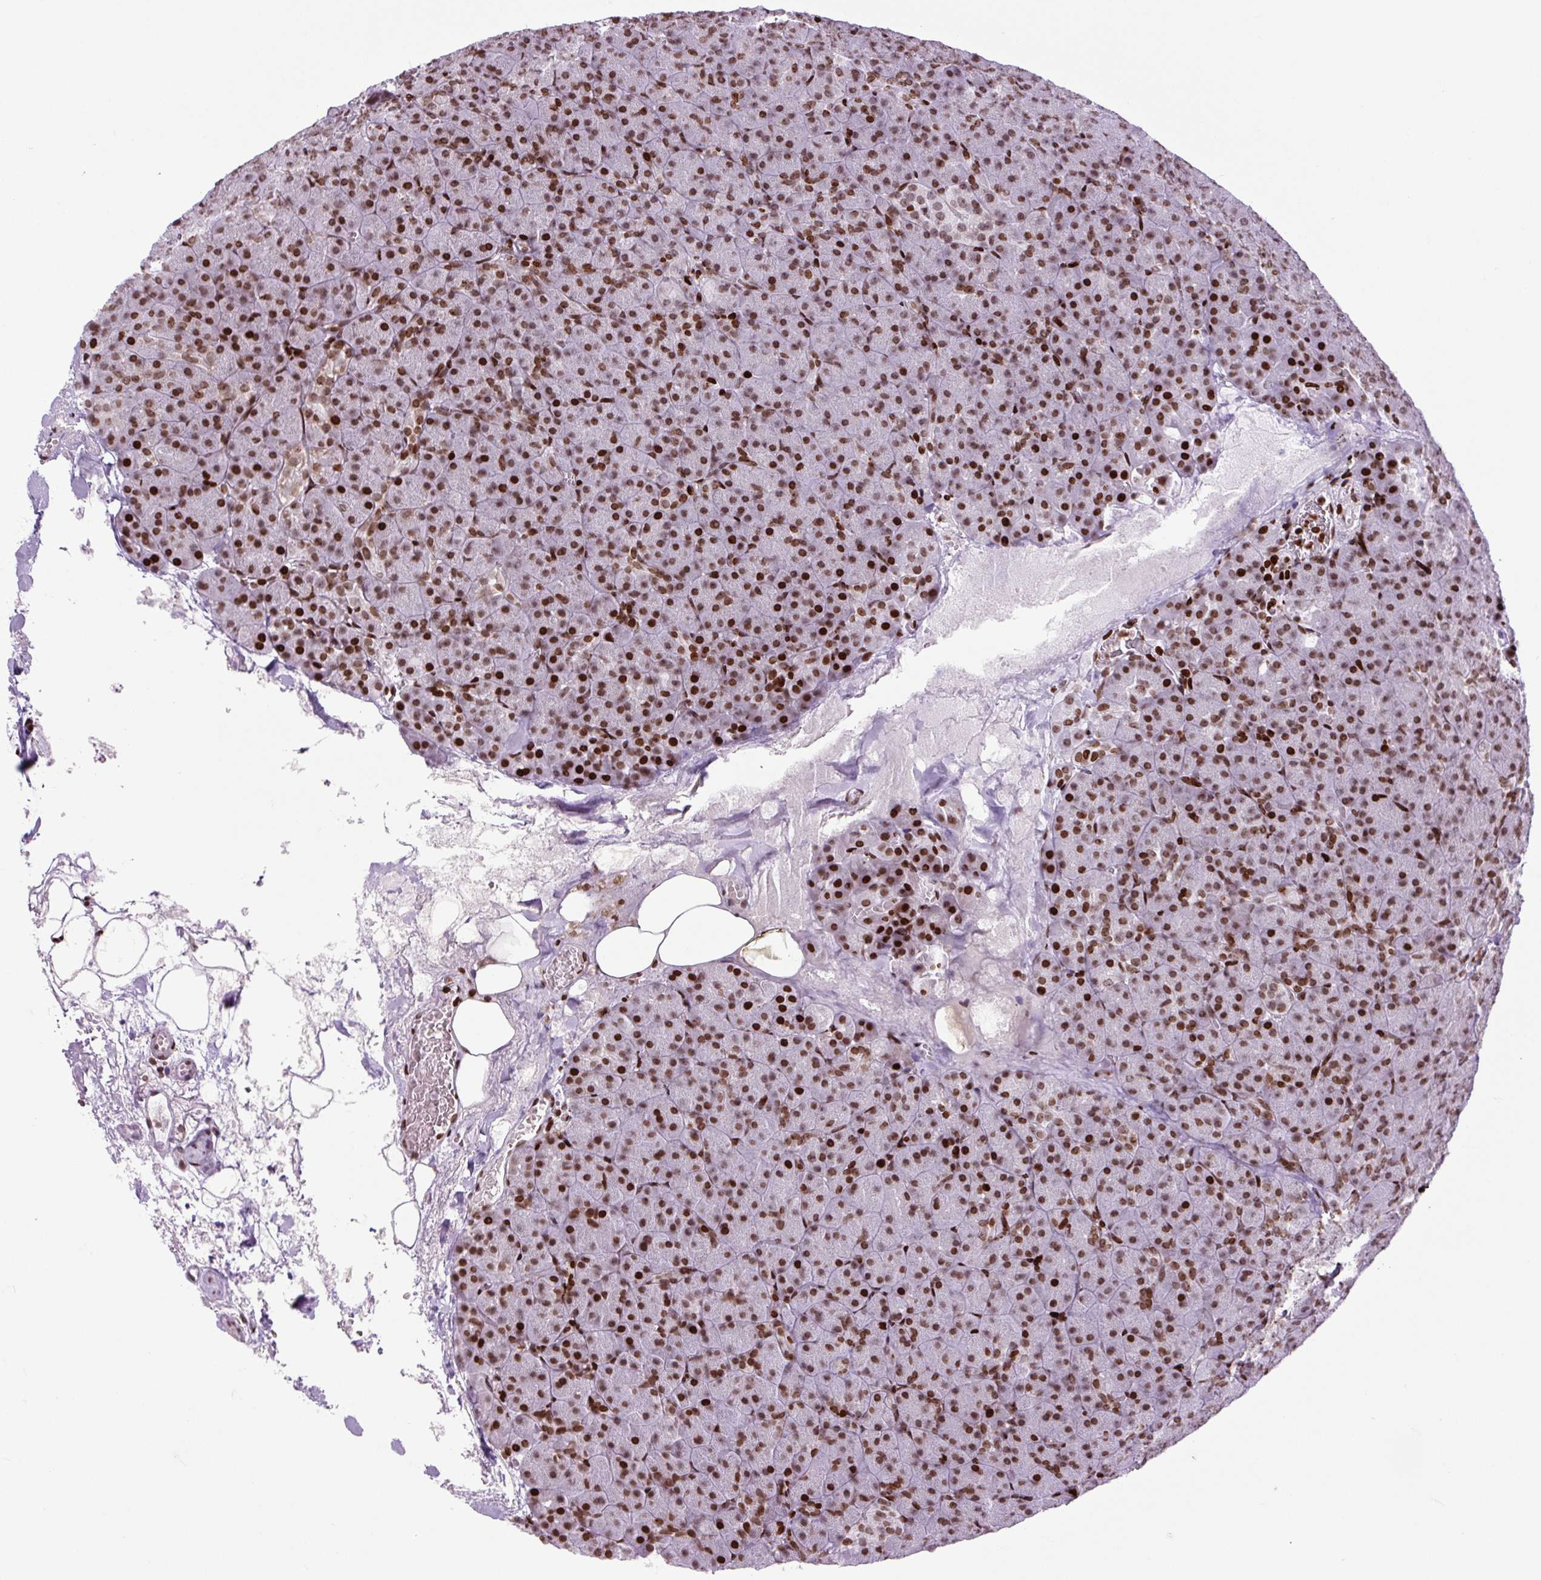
{"staining": {"intensity": "strong", "quantity": "25%-75%", "location": "nuclear"}, "tissue": "pancreas", "cell_type": "Exocrine glandular cells", "image_type": "normal", "snomed": [{"axis": "morphology", "description": "Normal tissue, NOS"}, {"axis": "topography", "description": "Pancreas"}], "caption": "This image shows unremarkable pancreas stained with IHC to label a protein in brown. The nuclear of exocrine glandular cells show strong positivity for the protein. Nuclei are counter-stained blue.", "gene": "H1", "patient": {"sex": "female", "age": 74}}